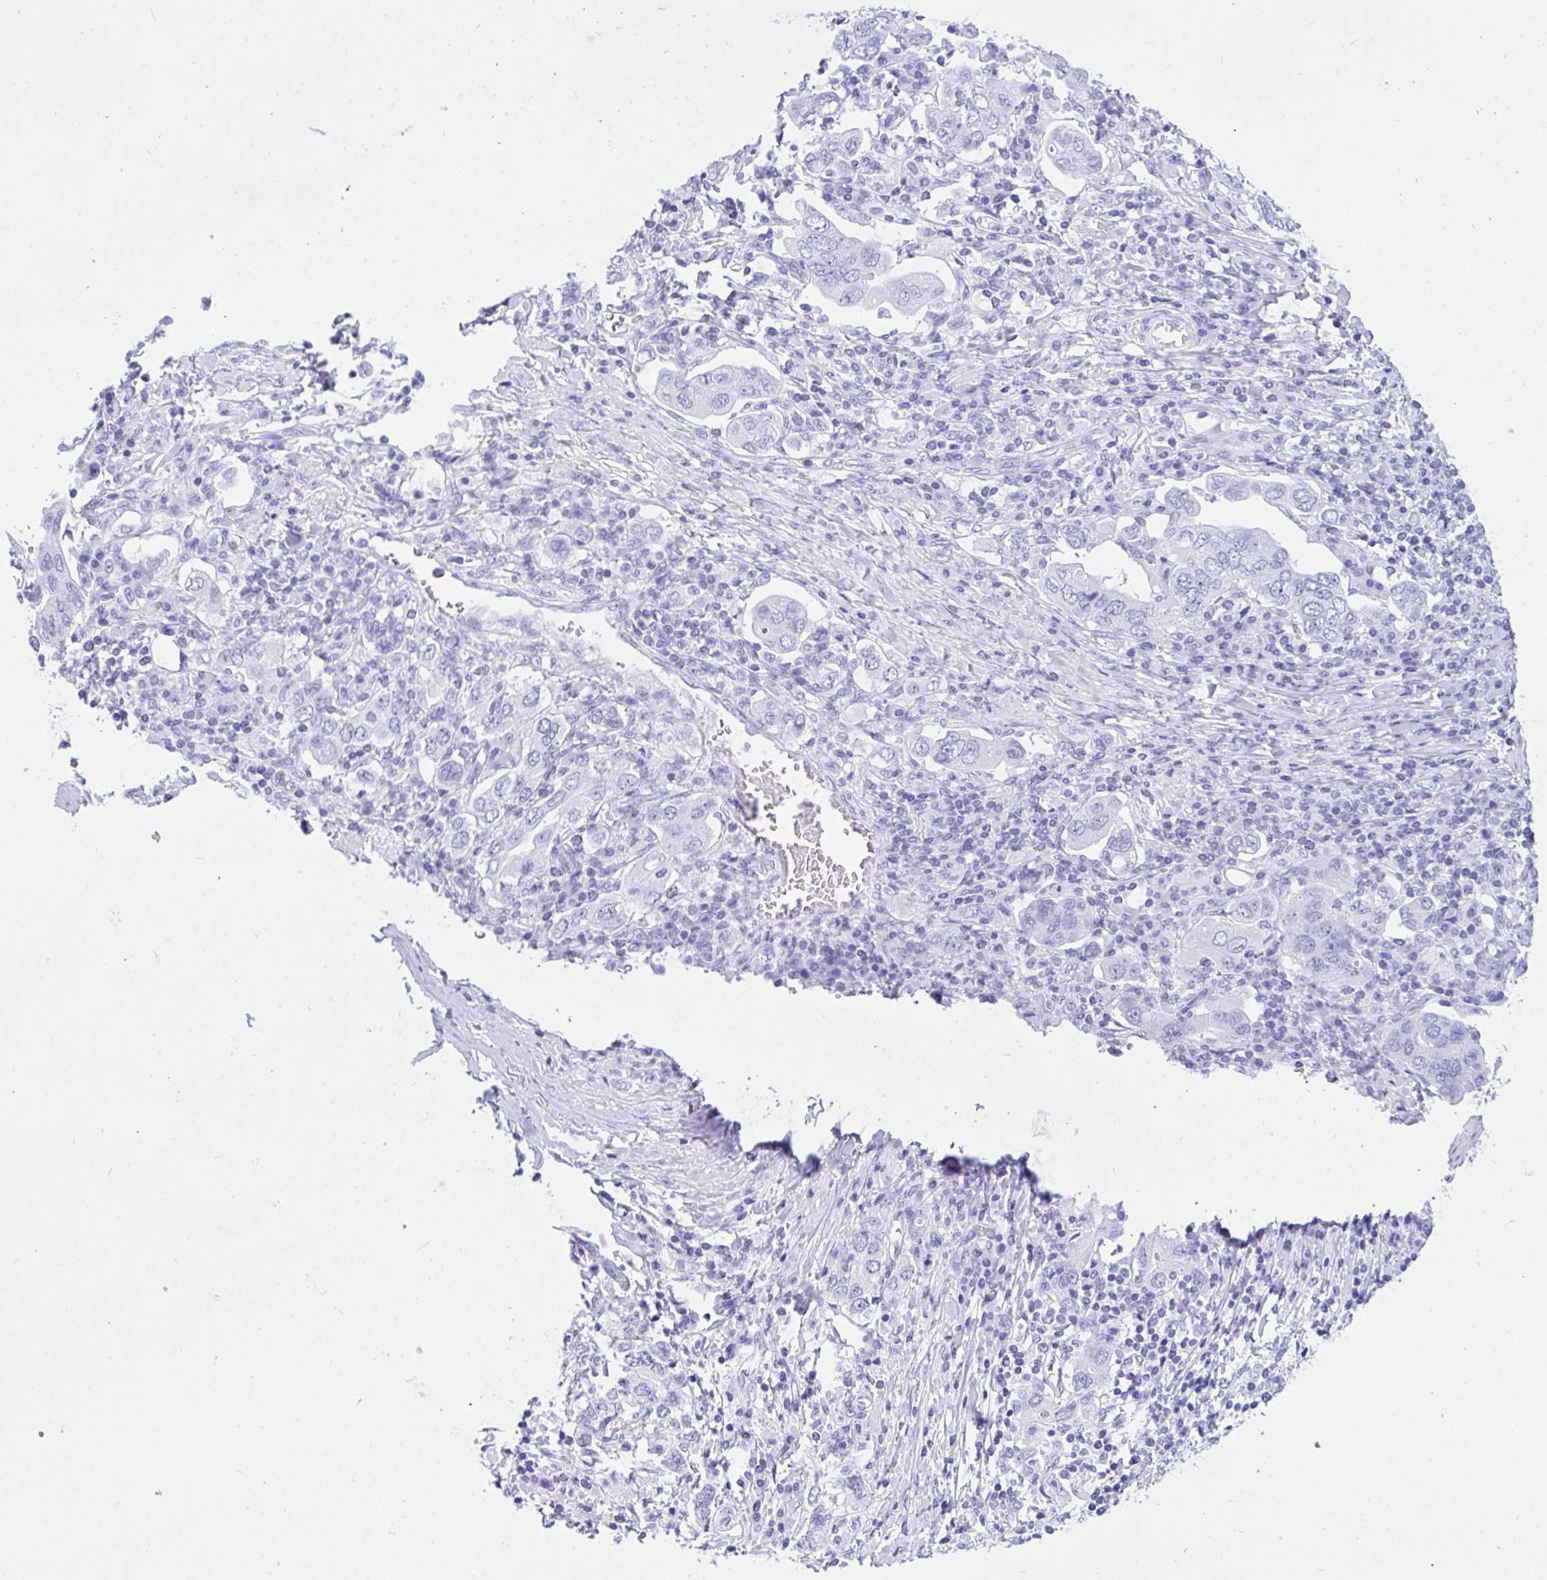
{"staining": {"intensity": "negative", "quantity": "none", "location": "none"}, "tissue": "stomach cancer", "cell_type": "Tumor cells", "image_type": "cancer", "snomed": [{"axis": "morphology", "description": "Adenocarcinoma, NOS"}, {"axis": "topography", "description": "Stomach, upper"}, {"axis": "topography", "description": "Stomach"}], "caption": "Immunohistochemical staining of human stomach adenocarcinoma displays no significant expression in tumor cells.", "gene": "TLN2", "patient": {"sex": "male", "age": 62}}